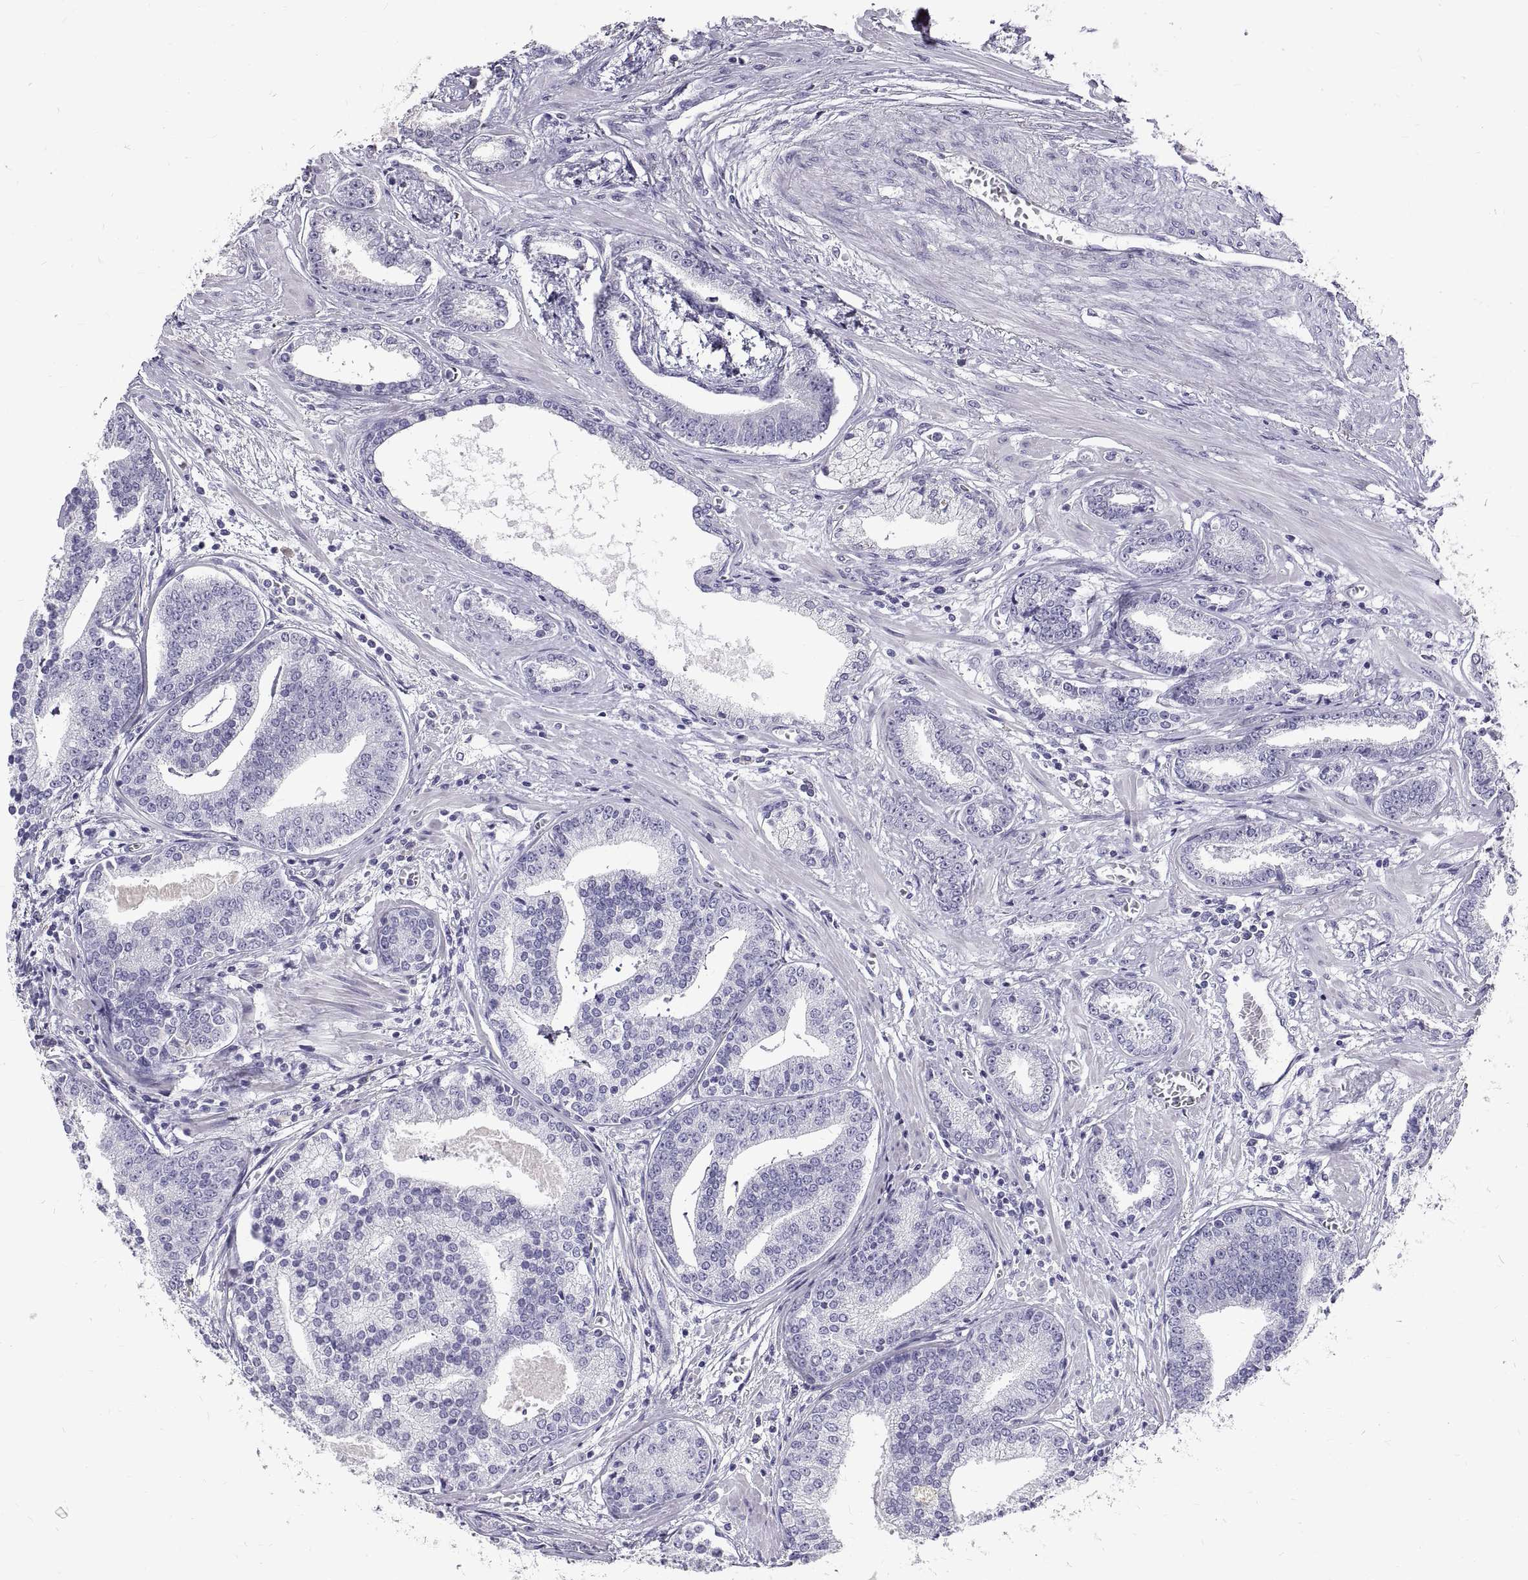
{"staining": {"intensity": "negative", "quantity": "none", "location": "none"}, "tissue": "prostate cancer", "cell_type": "Tumor cells", "image_type": "cancer", "snomed": [{"axis": "morphology", "description": "Adenocarcinoma, NOS"}, {"axis": "topography", "description": "Prostate"}], "caption": "Immunohistochemistry image of neoplastic tissue: adenocarcinoma (prostate) stained with DAB (3,3'-diaminobenzidine) demonstrates no significant protein staining in tumor cells.", "gene": "GNG12", "patient": {"sex": "male", "age": 64}}